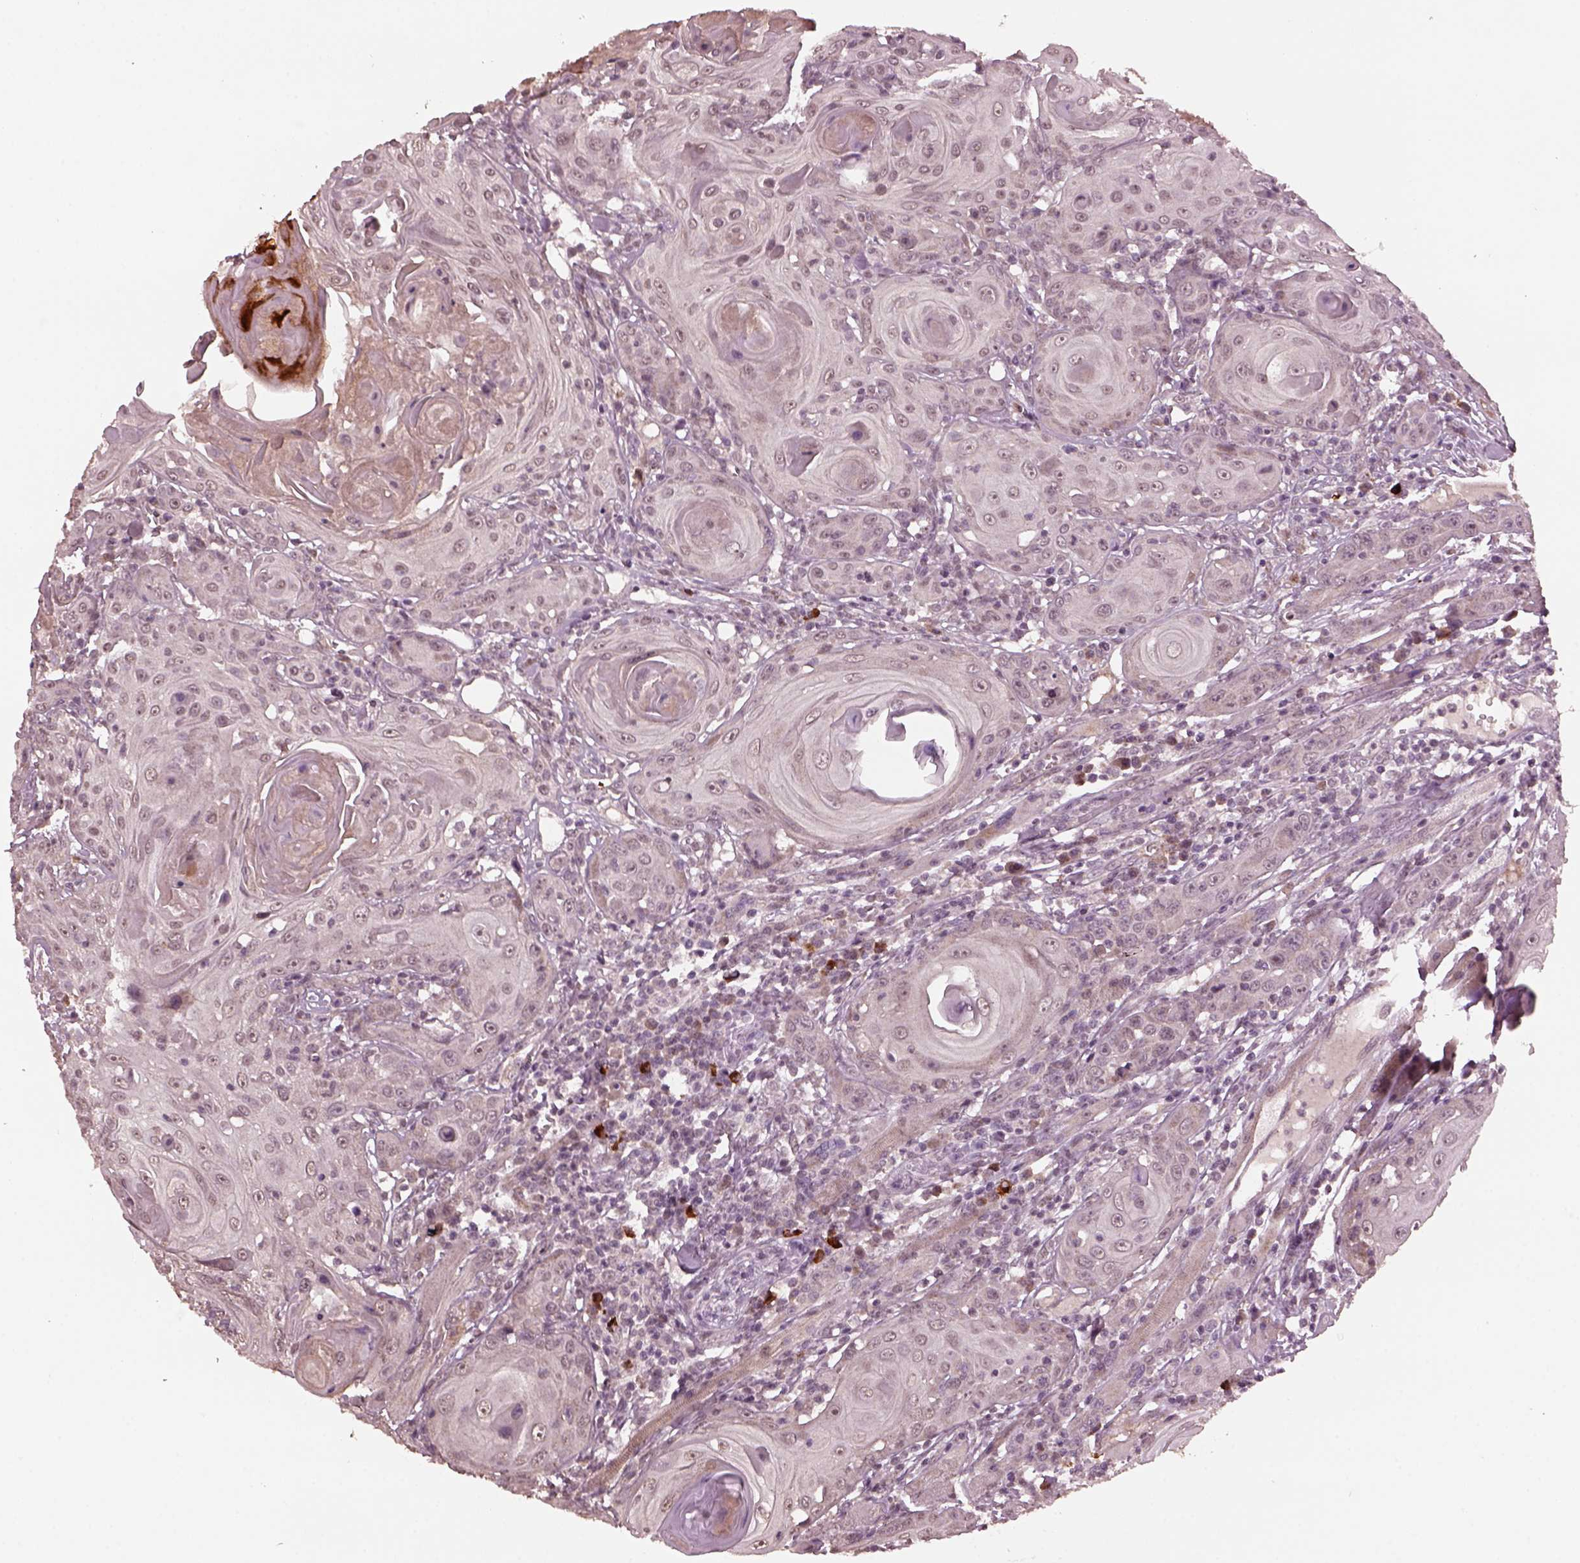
{"staining": {"intensity": "negative", "quantity": "none", "location": "none"}, "tissue": "head and neck cancer", "cell_type": "Tumor cells", "image_type": "cancer", "snomed": [{"axis": "morphology", "description": "Squamous cell carcinoma, NOS"}, {"axis": "topography", "description": "Head-Neck"}], "caption": "A micrograph of squamous cell carcinoma (head and neck) stained for a protein displays no brown staining in tumor cells.", "gene": "IL18RAP", "patient": {"sex": "female", "age": 80}}